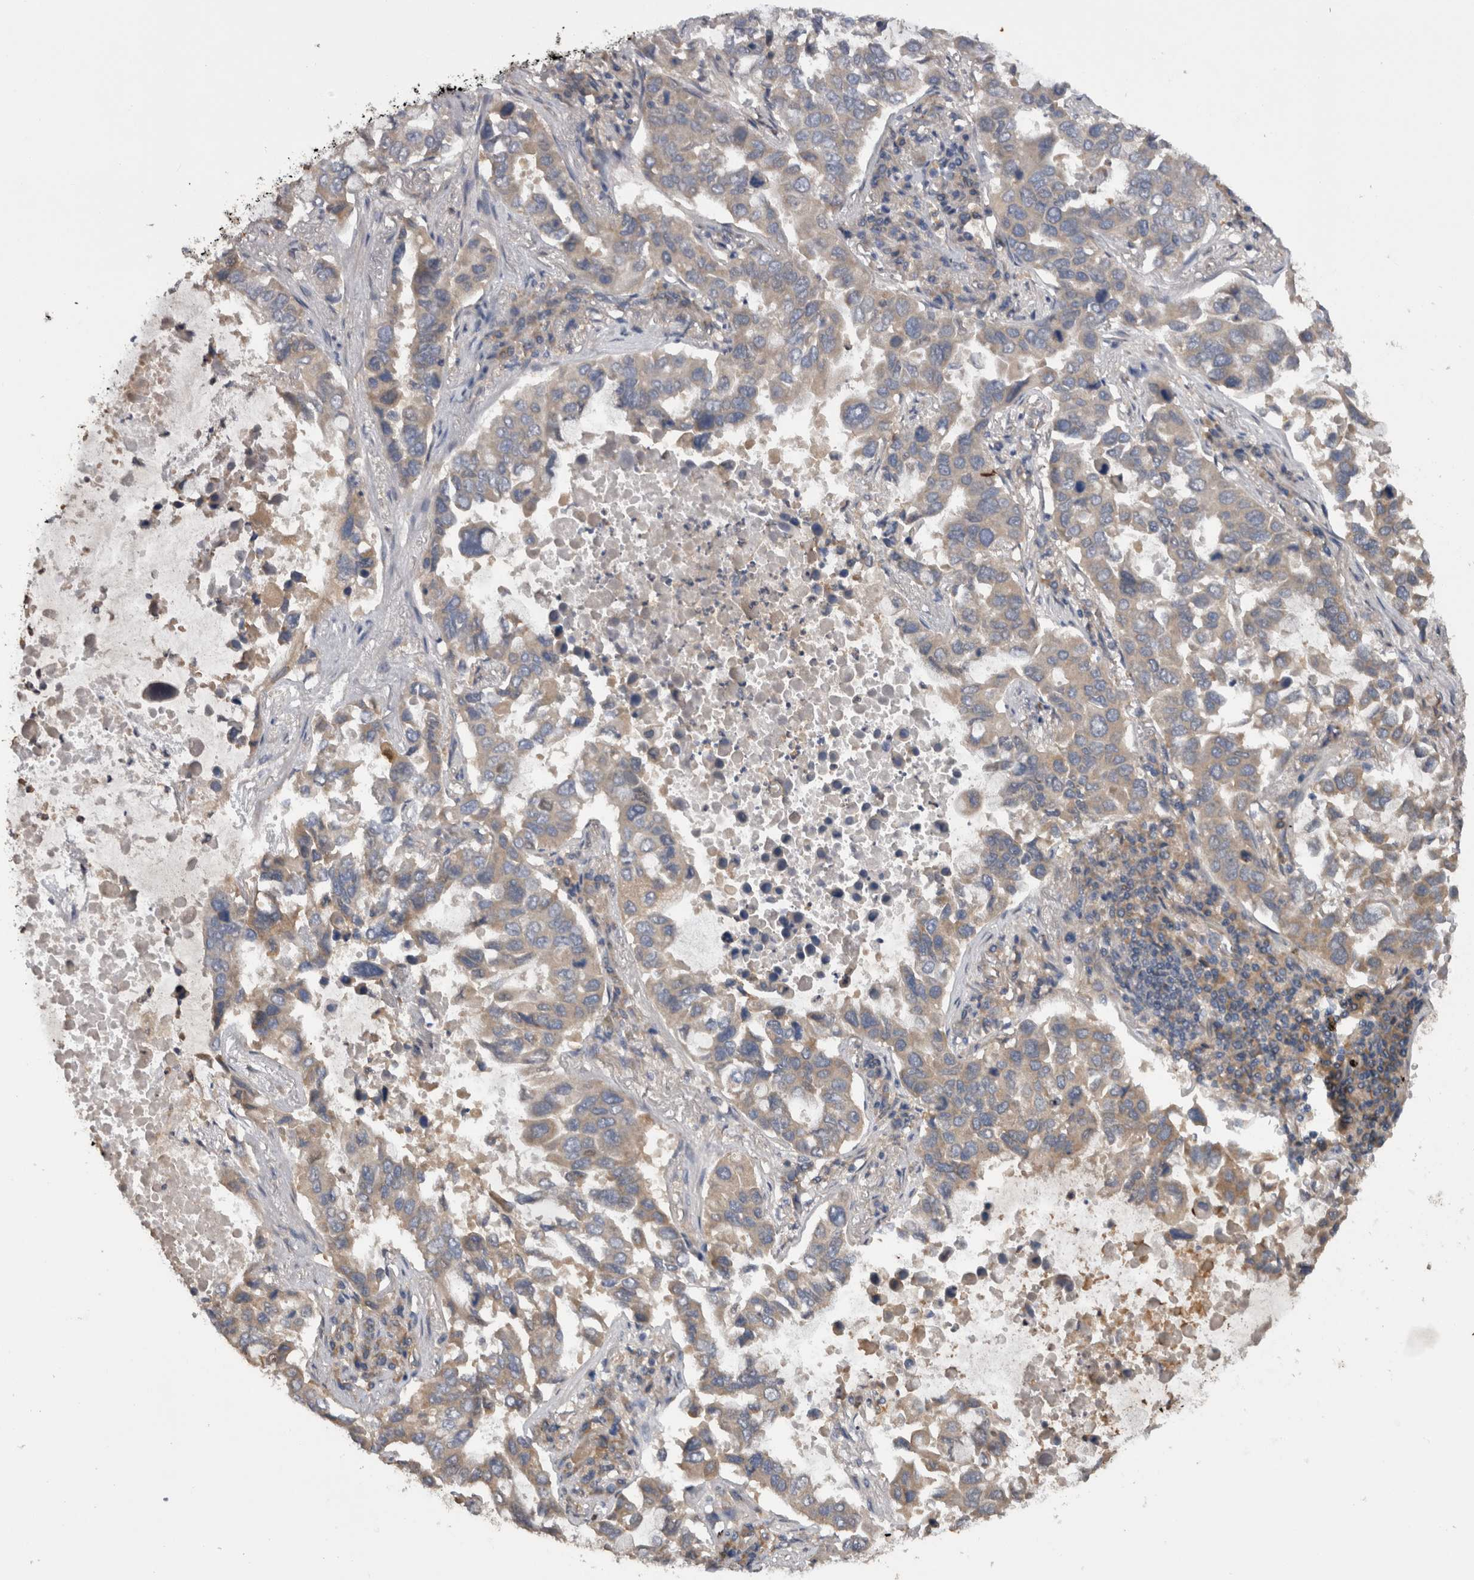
{"staining": {"intensity": "weak", "quantity": "<25%", "location": "cytoplasmic/membranous"}, "tissue": "lung cancer", "cell_type": "Tumor cells", "image_type": "cancer", "snomed": [{"axis": "morphology", "description": "Adenocarcinoma, NOS"}, {"axis": "topography", "description": "Lung"}], "caption": "An immunohistochemistry micrograph of lung adenocarcinoma is shown. There is no staining in tumor cells of lung adenocarcinoma.", "gene": "TMED7", "patient": {"sex": "male", "age": 64}}